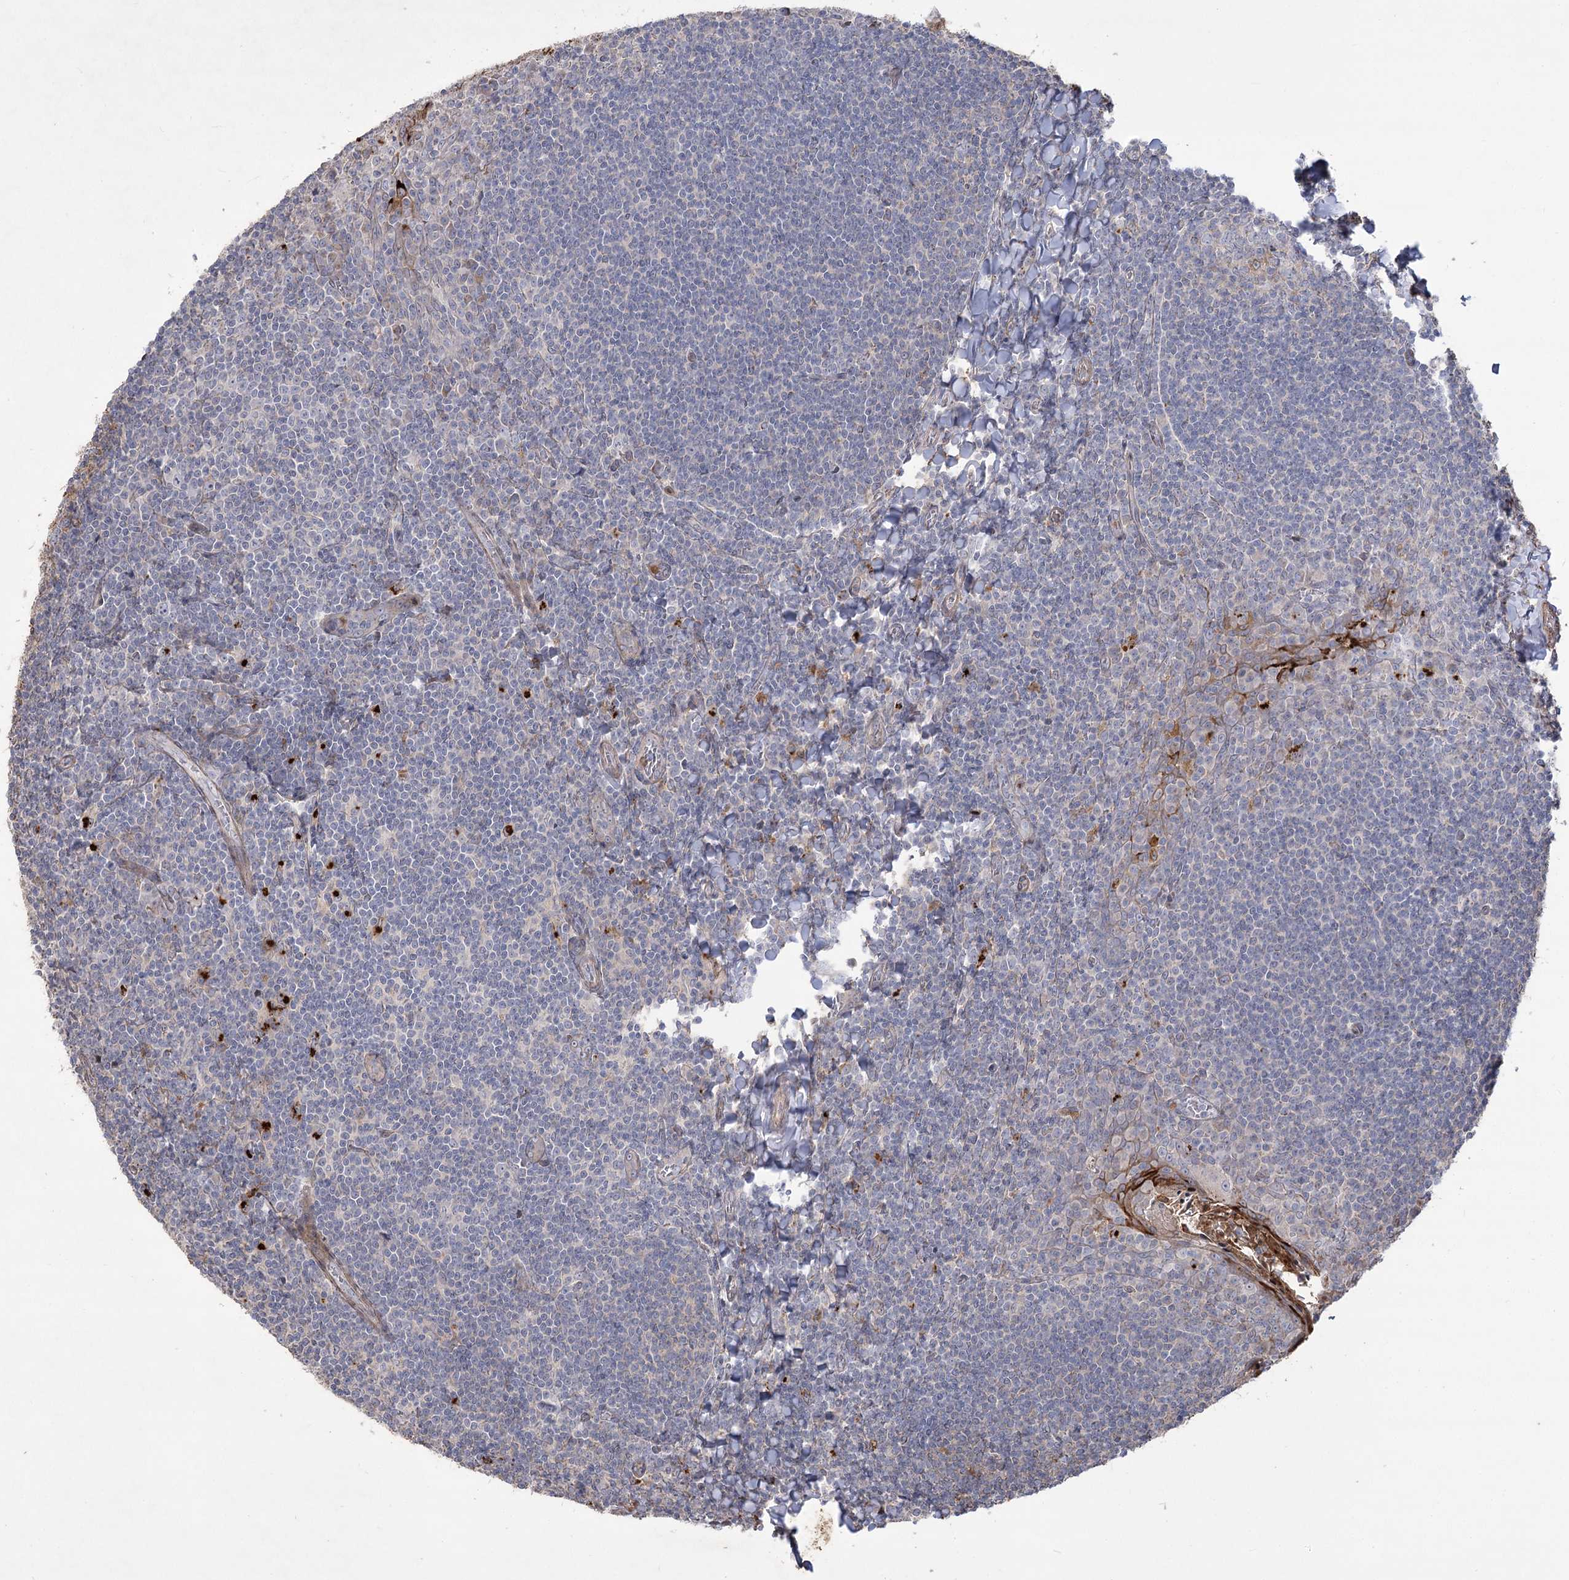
{"staining": {"intensity": "negative", "quantity": "none", "location": "none"}, "tissue": "tonsil", "cell_type": "Non-germinal center cells", "image_type": "normal", "snomed": [{"axis": "morphology", "description": "Normal tissue, NOS"}, {"axis": "topography", "description": "Tonsil"}], "caption": "High magnification brightfield microscopy of unremarkable tonsil stained with DAB (3,3'-diaminobenzidine) (brown) and counterstained with hematoxylin (blue): non-germinal center cells show no significant staining. (Stains: DAB IHC with hematoxylin counter stain, Microscopy: brightfield microscopy at high magnification).", "gene": "RNF24", "patient": {"sex": "male", "age": 27}}